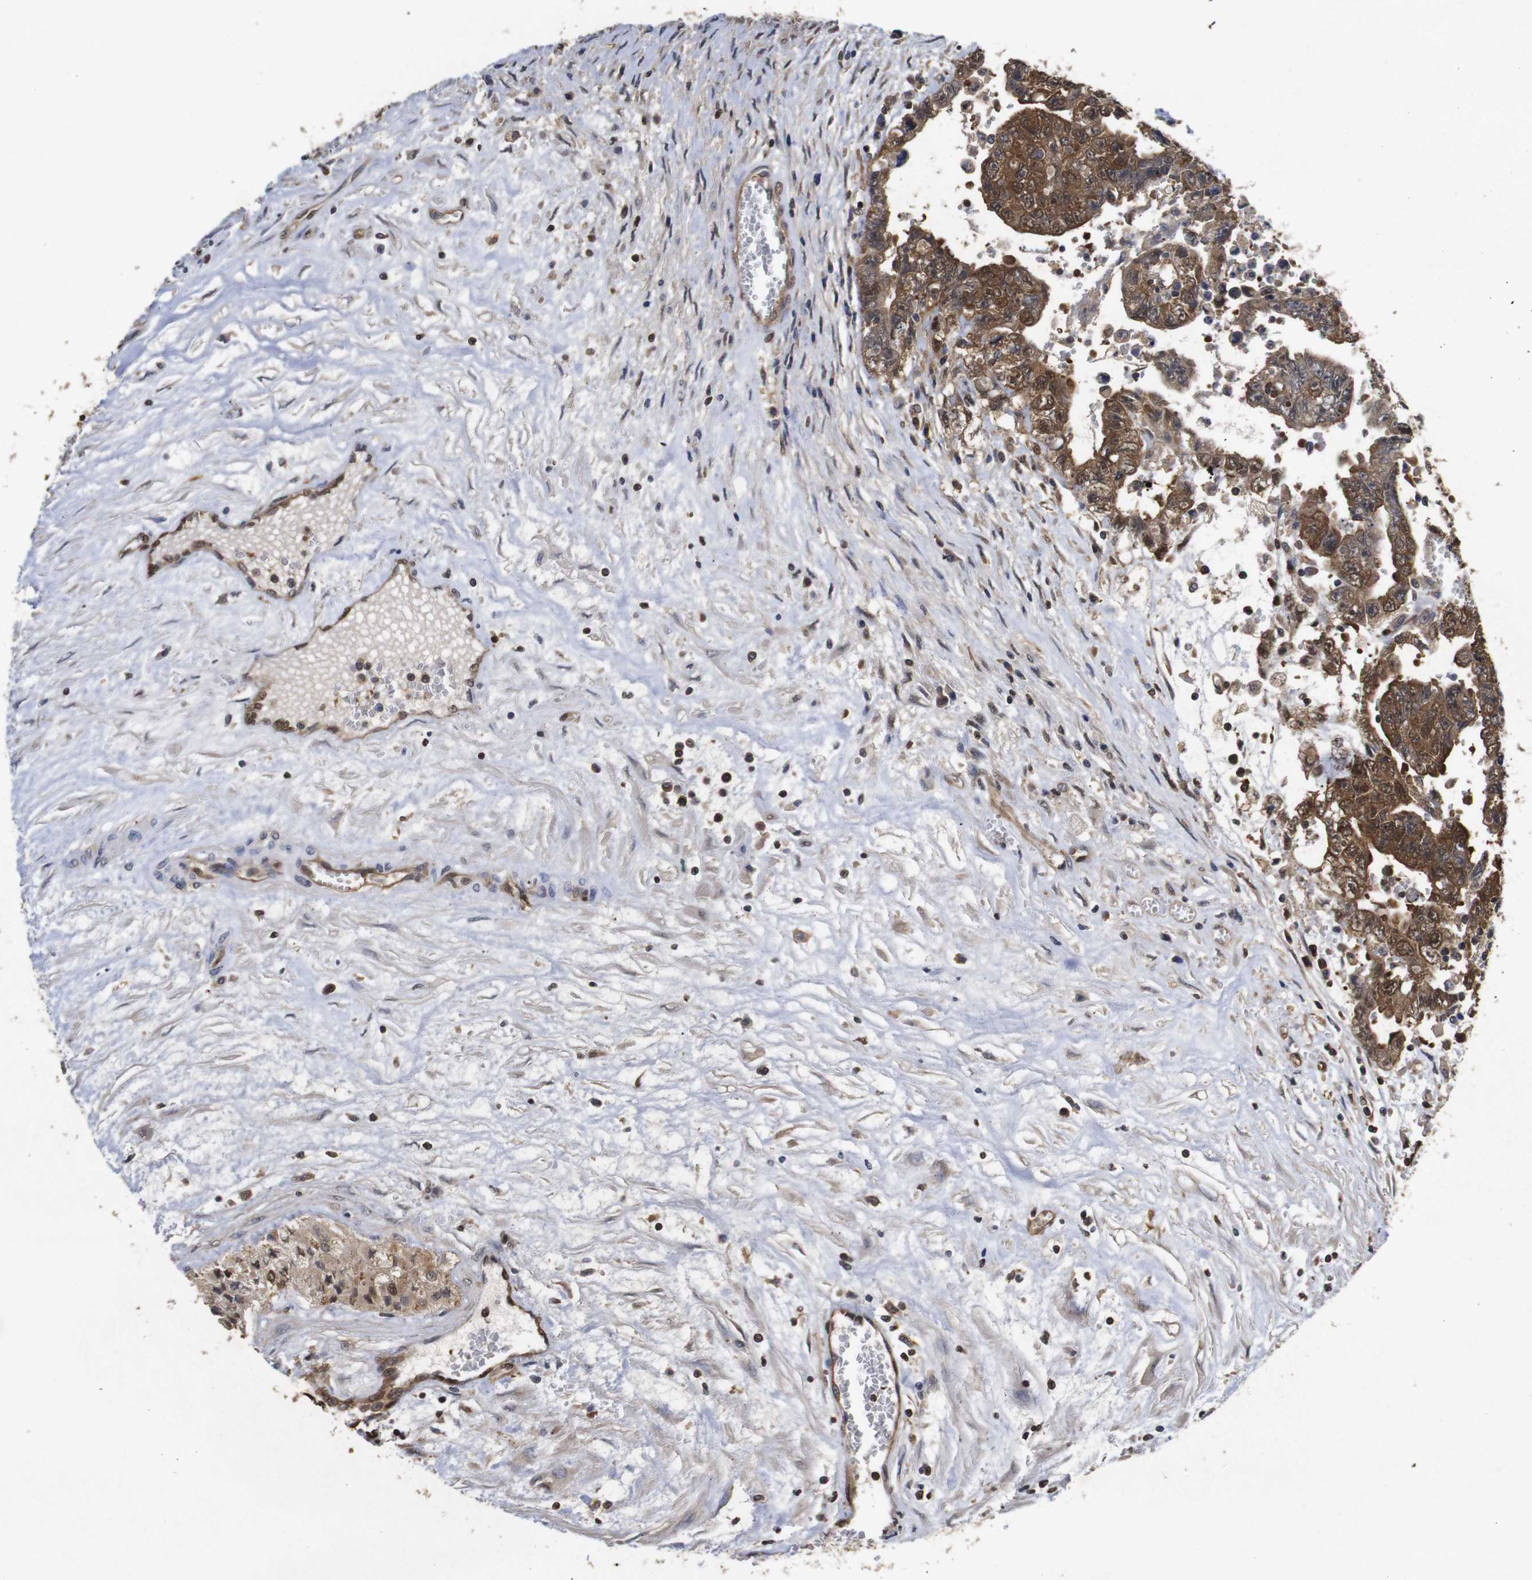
{"staining": {"intensity": "moderate", "quantity": ">75%", "location": "cytoplasmic/membranous,nuclear"}, "tissue": "testis cancer", "cell_type": "Tumor cells", "image_type": "cancer", "snomed": [{"axis": "morphology", "description": "Carcinoma, Embryonal, NOS"}, {"axis": "topography", "description": "Testis"}], "caption": "Embryonal carcinoma (testis) was stained to show a protein in brown. There is medium levels of moderate cytoplasmic/membranous and nuclear positivity in about >75% of tumor cells. The staining is performed using DAB (3,3'-diaminobenzidine) brown chromogen to label protein expression. The nuclei are counter-stained blue using hematoxylin.", "gene": "SUMO3", "patient": {"sex": "male", "age": 28}}